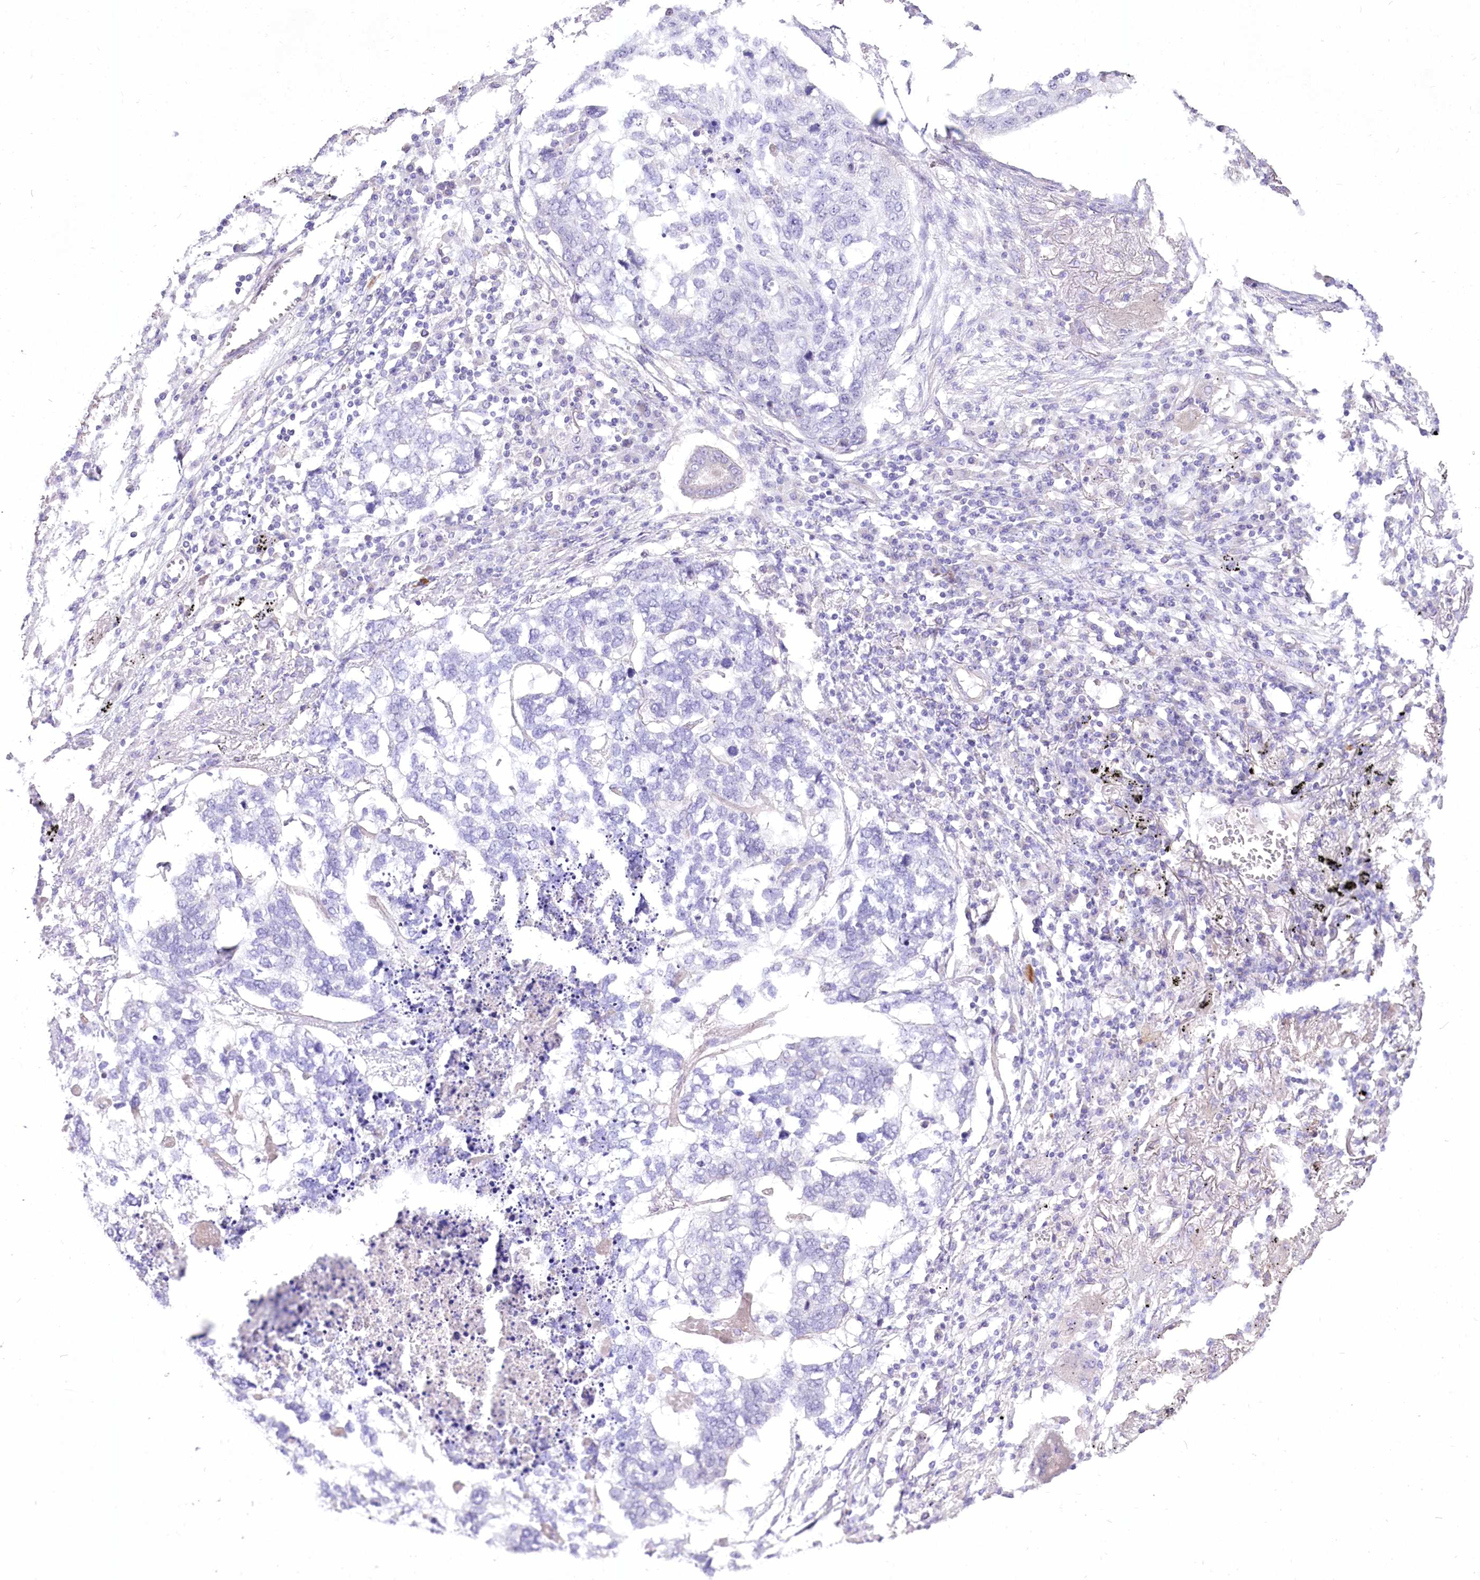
{"staining": {"intensity": "negative", "quantity": "none", "location": "none"}, "tissue": "lung cancer", "cell_type": "Tumor cells", "image_type": "cancer", "snomed": [{"axis": "morphology", "description": "Squamous cell carcinoma, NOS"}, {"axis": "topography", "description": "Lung"}], "caption": "Immunohistochemistry (IHC) micrograph of human squamous cell carcinoma (lung) stained for a protein (brown), which reveals no expression in tumor cells.", "gene": "HELT", "patient": {"sex": "female", "age": 63}}